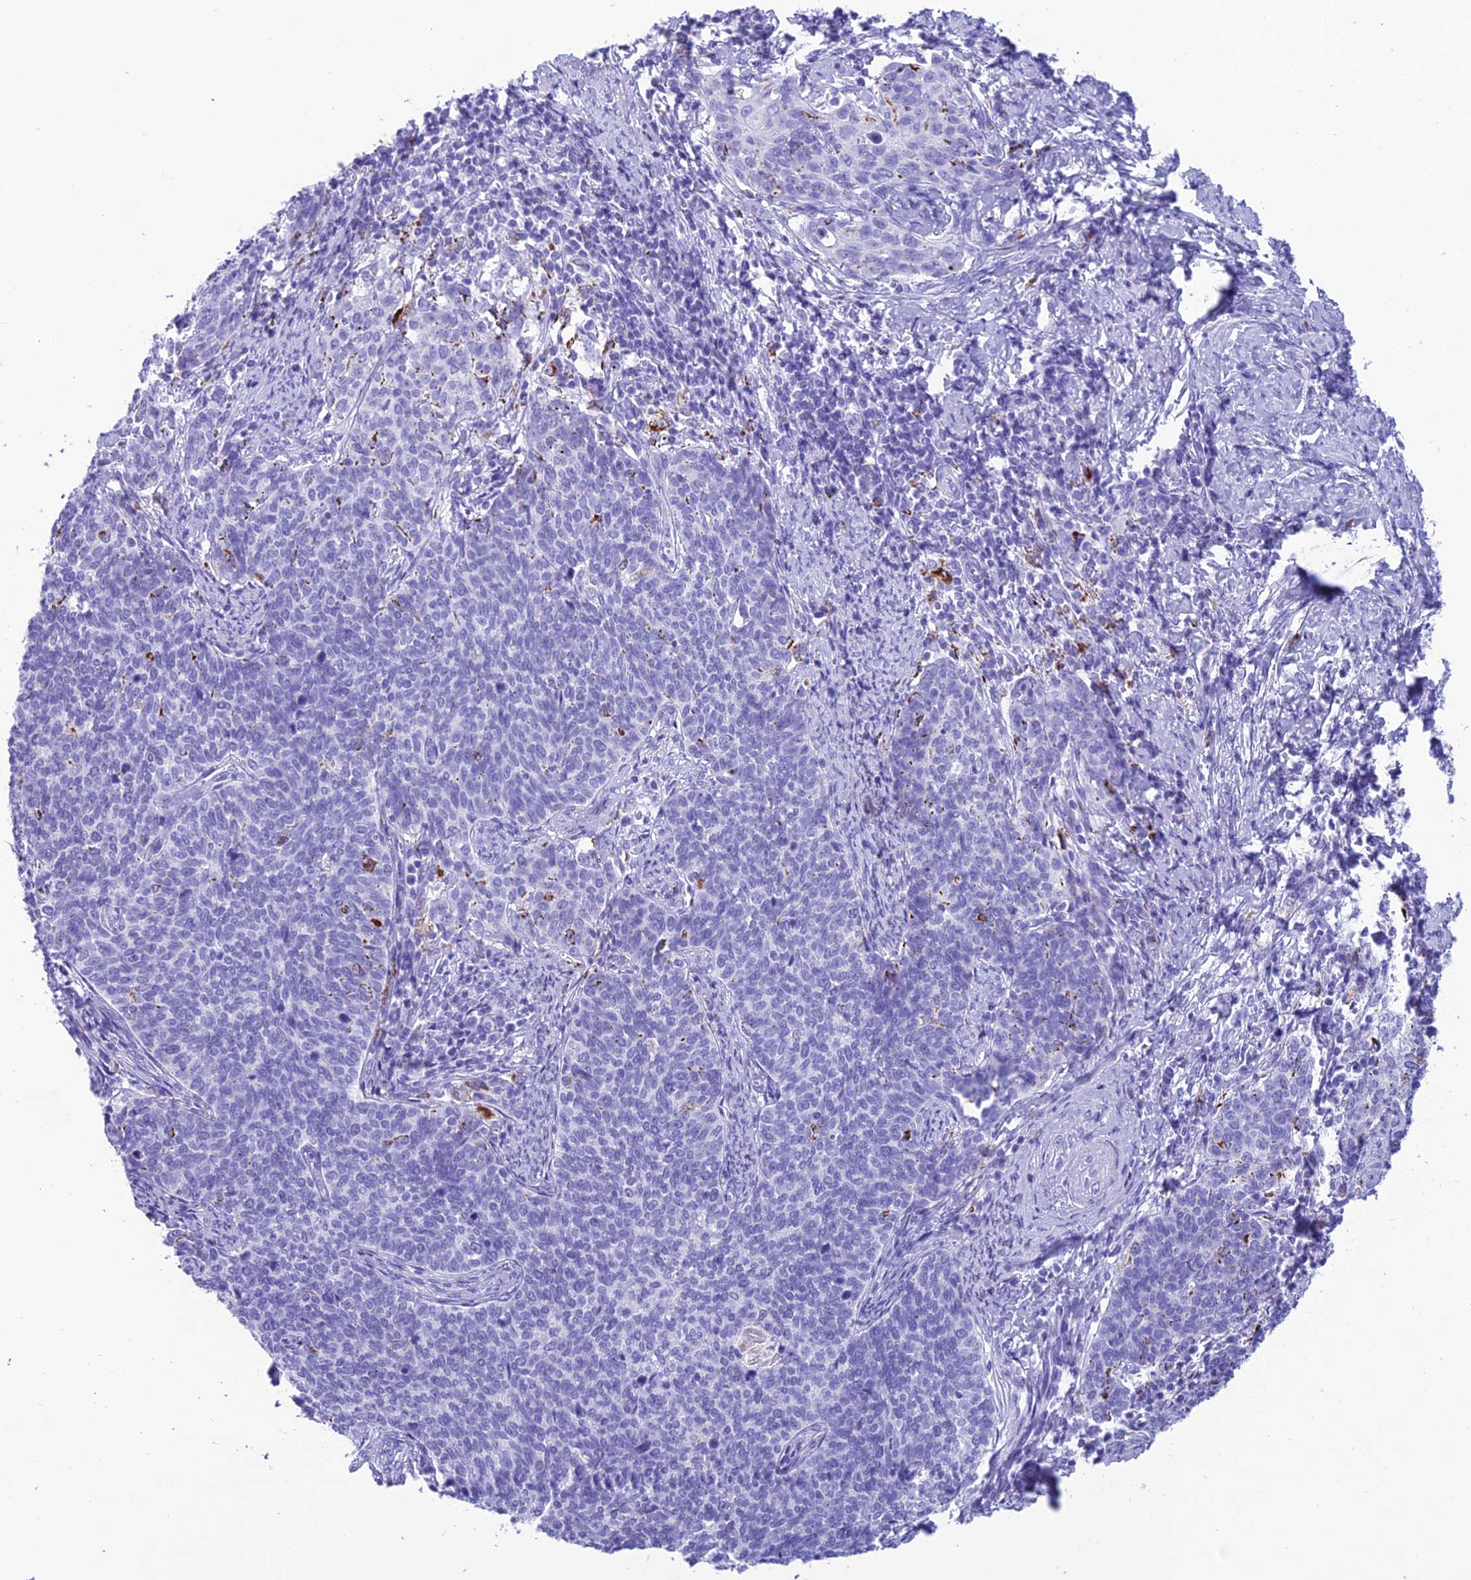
{"staining": {"intensity": "negative", "quantity": "none", "location": "none"}, "tissue": "cervical cancer", "cell_type": "Tumor cells", "image_type": "cancer", "snomed": [{"axis": "morphology", "description": "Squamous cell carcinoma, NOS"}, {"axis": "topography", "description": "Cervix"}], "caption": "This is an immunohistochemistry histopathology image of human squamous cell carcinoma (cervical). There is no expression in tumor cells.", "gene": "TRAM1L1", "patient": {"sex": "female", "age": 39}}